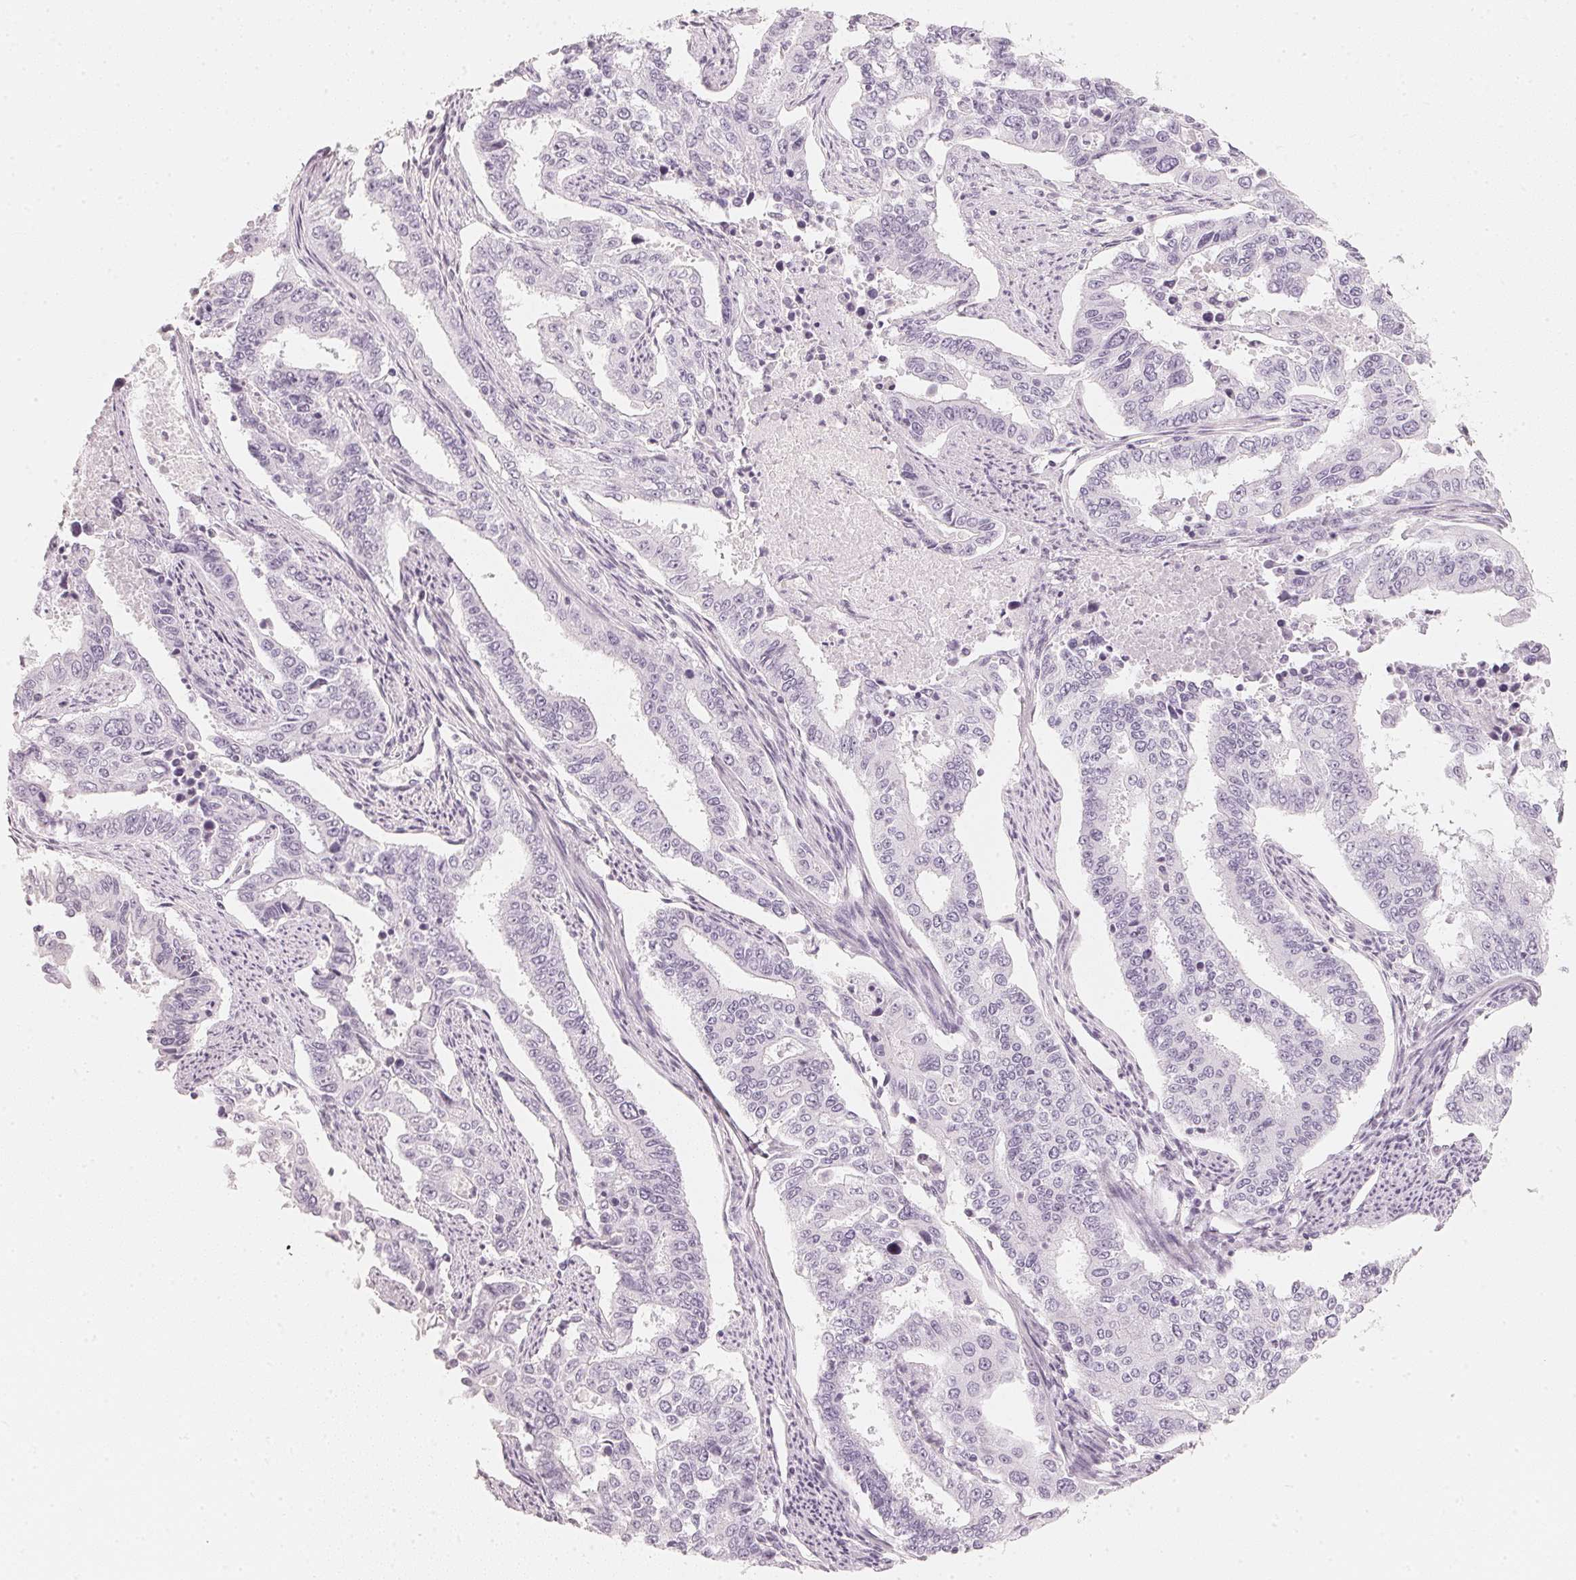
{"staining": {"intensity": "negative", "quantity": "none", "location": "none"}, "tissue": "endometrial cancer", "cell_type": "Tumor cells", "image_type": "cancer", "snomed": [{"axis": "morphology", "description": "Adenocarcinoma, NOS"}, {"axis": "topography", "description": "Uterus"}], "caption": "Immunohistochemical staining of endometrial cancer exhibits no significant expression in tumor cells. (Stains: DAB immunohistochemistry with hematoxylin counter stain, Microscopy: brightfield microscopy at high magnification).", "gene": "SLC22A8", "patient": {"sex": "female", "age": 59}}